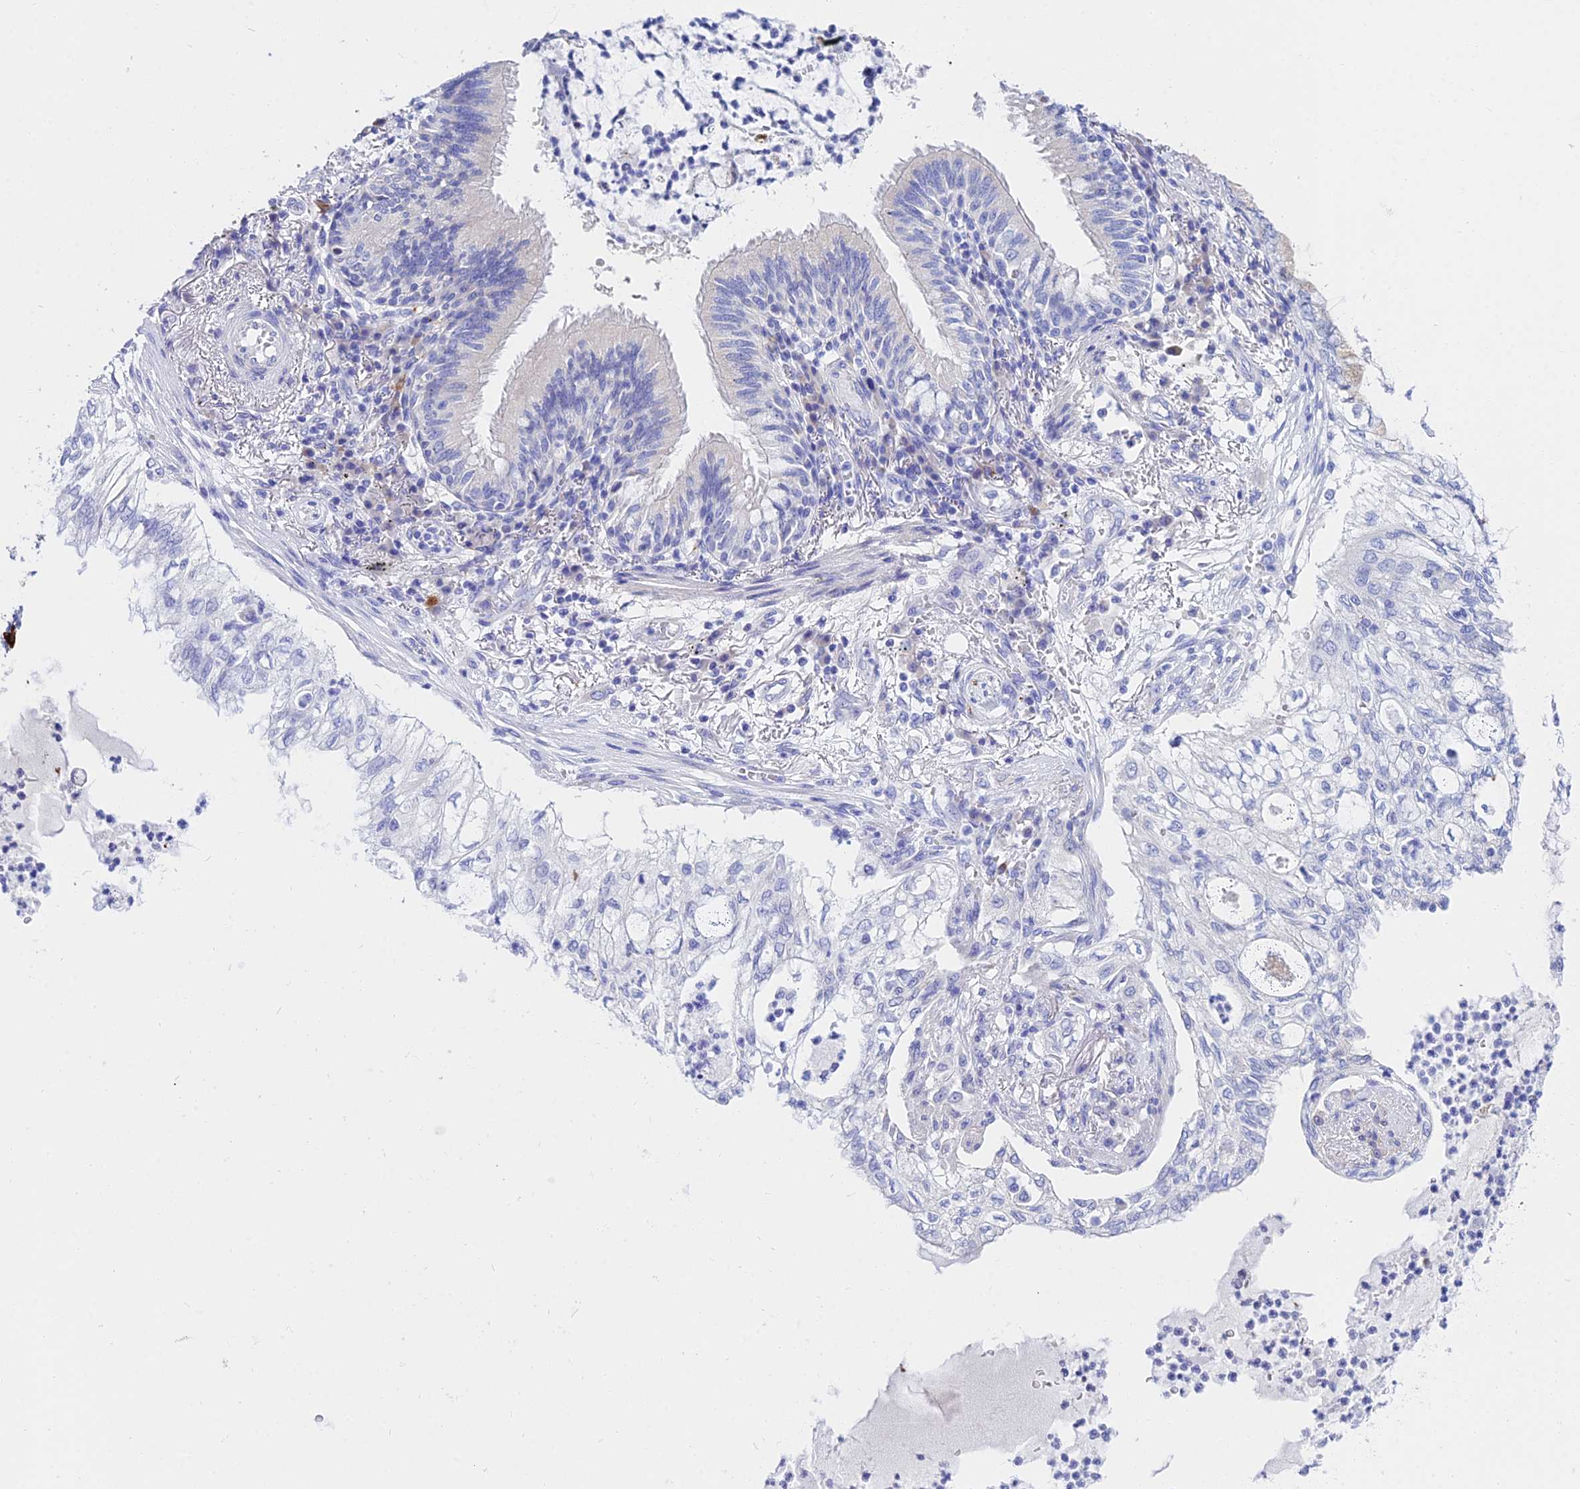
{"staining": {"intensity": "negative", "quantity": "none", "location": "none"}, "tissue": "lung cancer", "cell_type": "Tumor cells", "image_type": "cancer", "snomed": [{"axis": "morphology", "description": "Adenocarcinoma, NOS"}, {"axis": "topography", "description": "Lung"}], "caption": "An image of human lung adenocarcinoma is negative for staining in tumor cells. (Stains: DAB (3,3'-diaminobenzidine) immunohistochemistry (IHC) with hematoxylin counter stain, Microscopy: brightfield microscopy at high magnification).", "gene": "CEP41", "patient": {"sex": "female", "age": 70}}